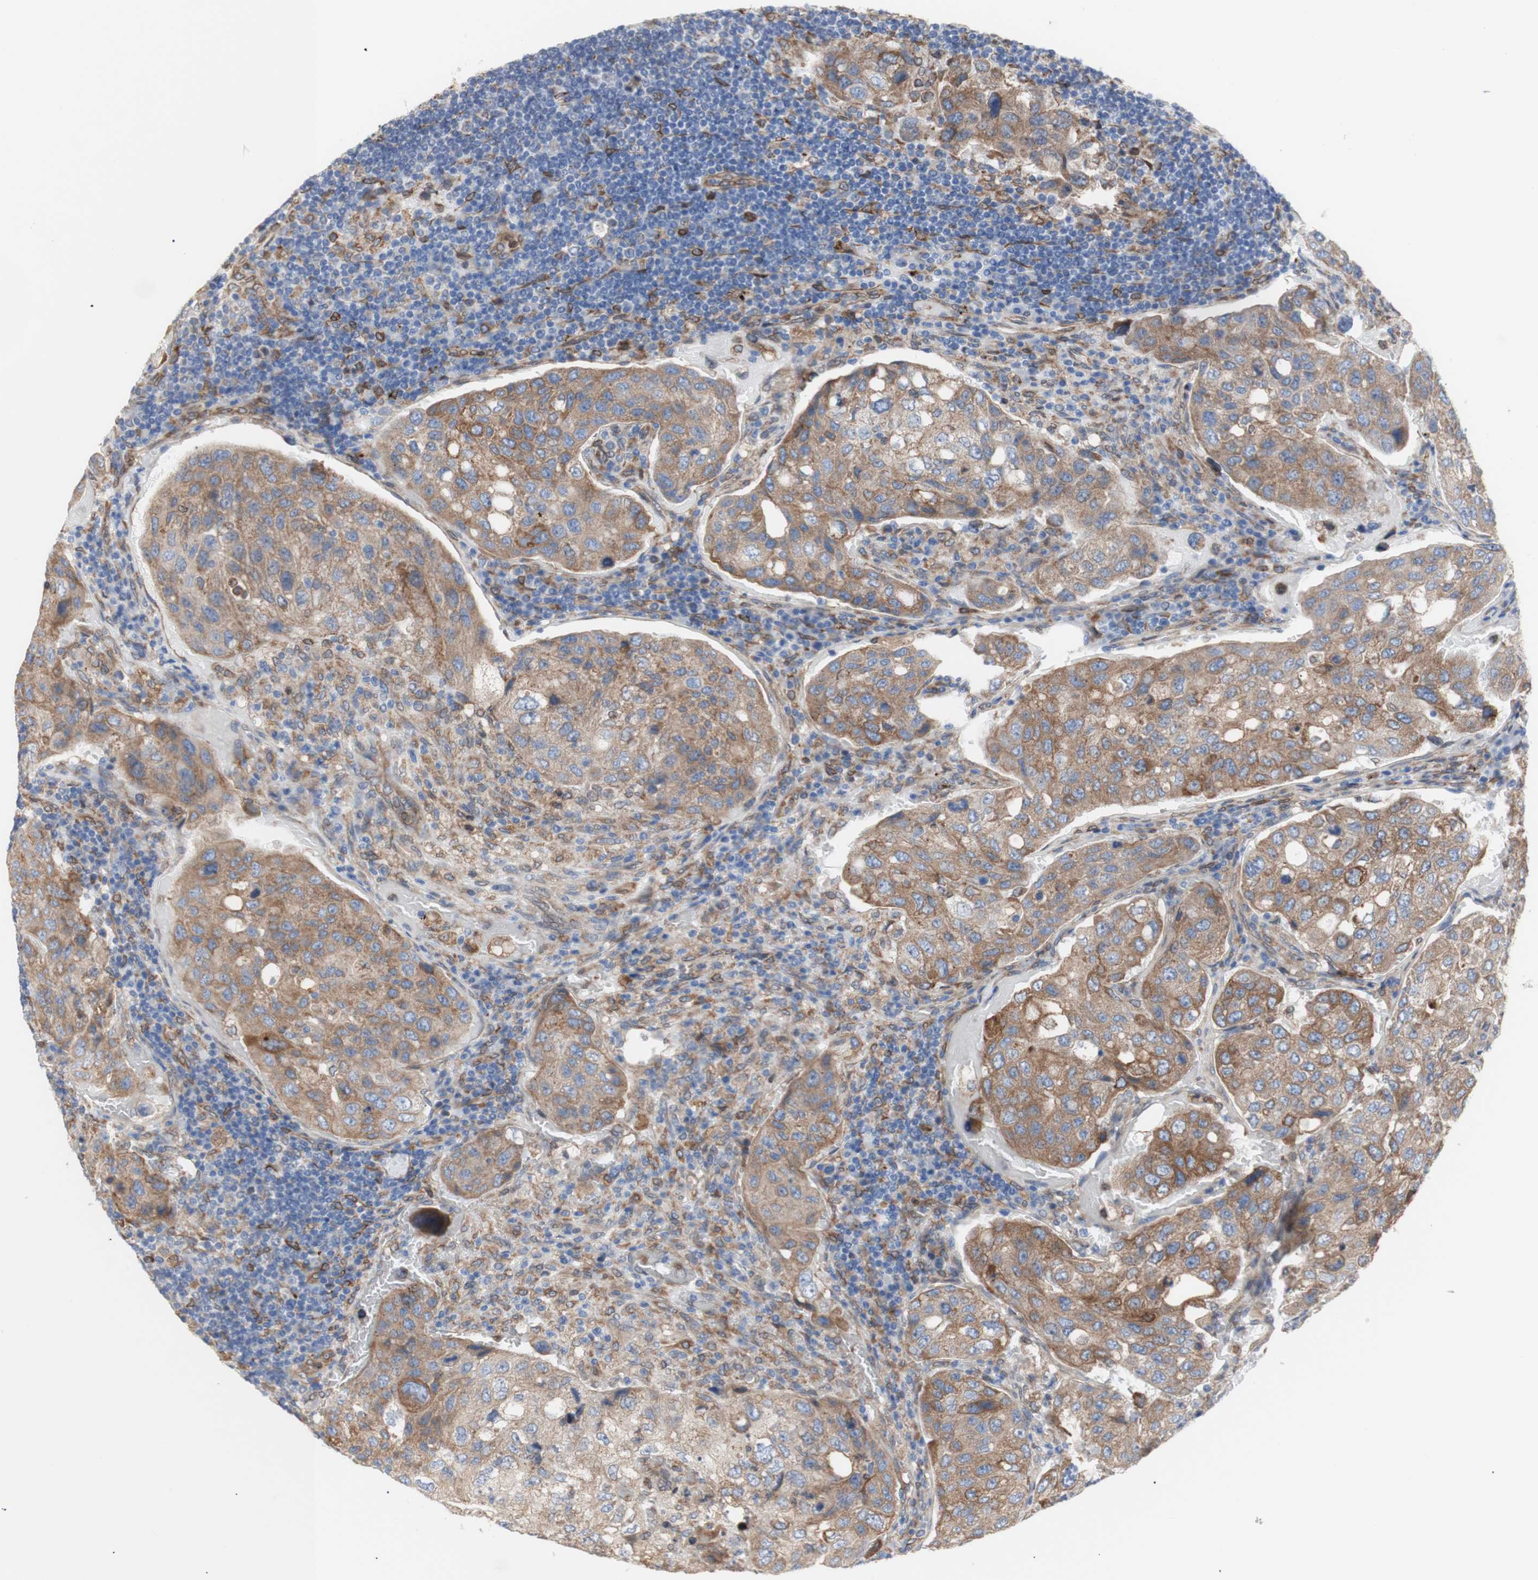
{"staining": {"intensity": "moderate", "quantity": ">75%", "location": "cytoplasmic/membranous"}, "tissue": "urothelial cancer", "cell_type": "Tumor cells", "image_type": "cancer", "snomed": [{"axis": "morphology", "description": "Urothelial carcinoma, High grade"}, {"axis": "topography", "description": "Lymph node"}, {"axis": "topography", "description": "Urinary bladder"}], "caption": "Immunohistochemistry (IHC) micrograph of neoplastic tissue: high-grade urothelial carcinoma stained using immunohistochemistry (IHC) demonstrates medium levels of moderate protein expression localized specifically in the cytoplasmic/membranous of tumor cells, appearing as a cytoplasmic/membranous brown color.", "gene": "ERLIN1", "patient": {"sex": "male", "age": 51}}